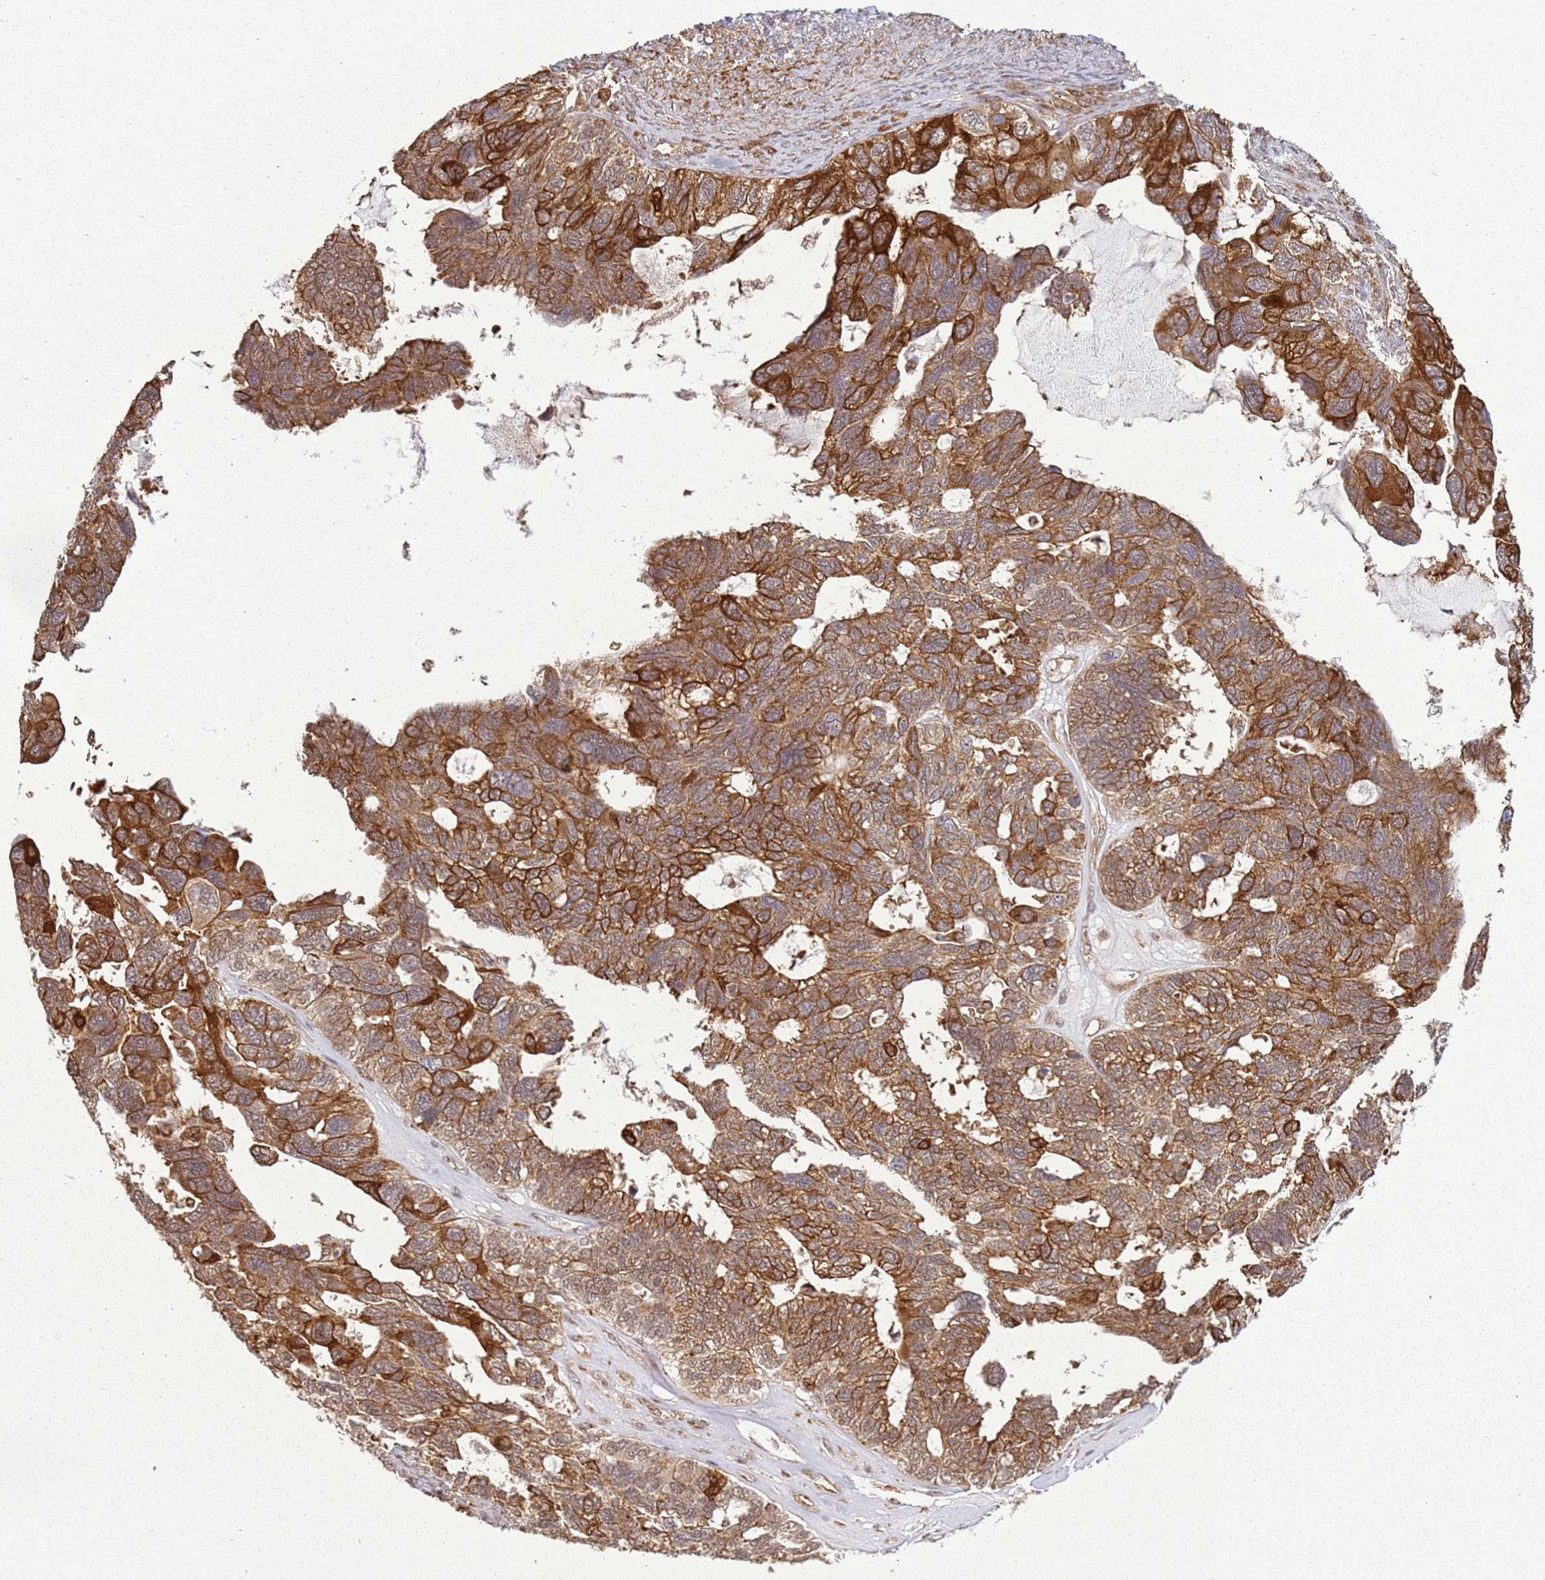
{"staining": {"intensity": "strong", "quantity": "25%-75%", "location": "cytoplasmic/membranous,nuclear"}, "tissue": "ovarian cancer", "cell_type": "Tumor cells", "image_type": "cancer", "snomed": [{"axis": "morphology", "description": "Cystadenocarcinoma, serous, NOS"}, {"axis": "topography", "description": "Ovary"}], "caption": "This histopathology image exhibits IHC staining of human ovarian cancer, with high strong cytoplasmic/membranous and nuclear expression in approximately 25%-75% of tumor cells.", "gene": "GABRE", "patient": {"sex": "female", "age": 79}}